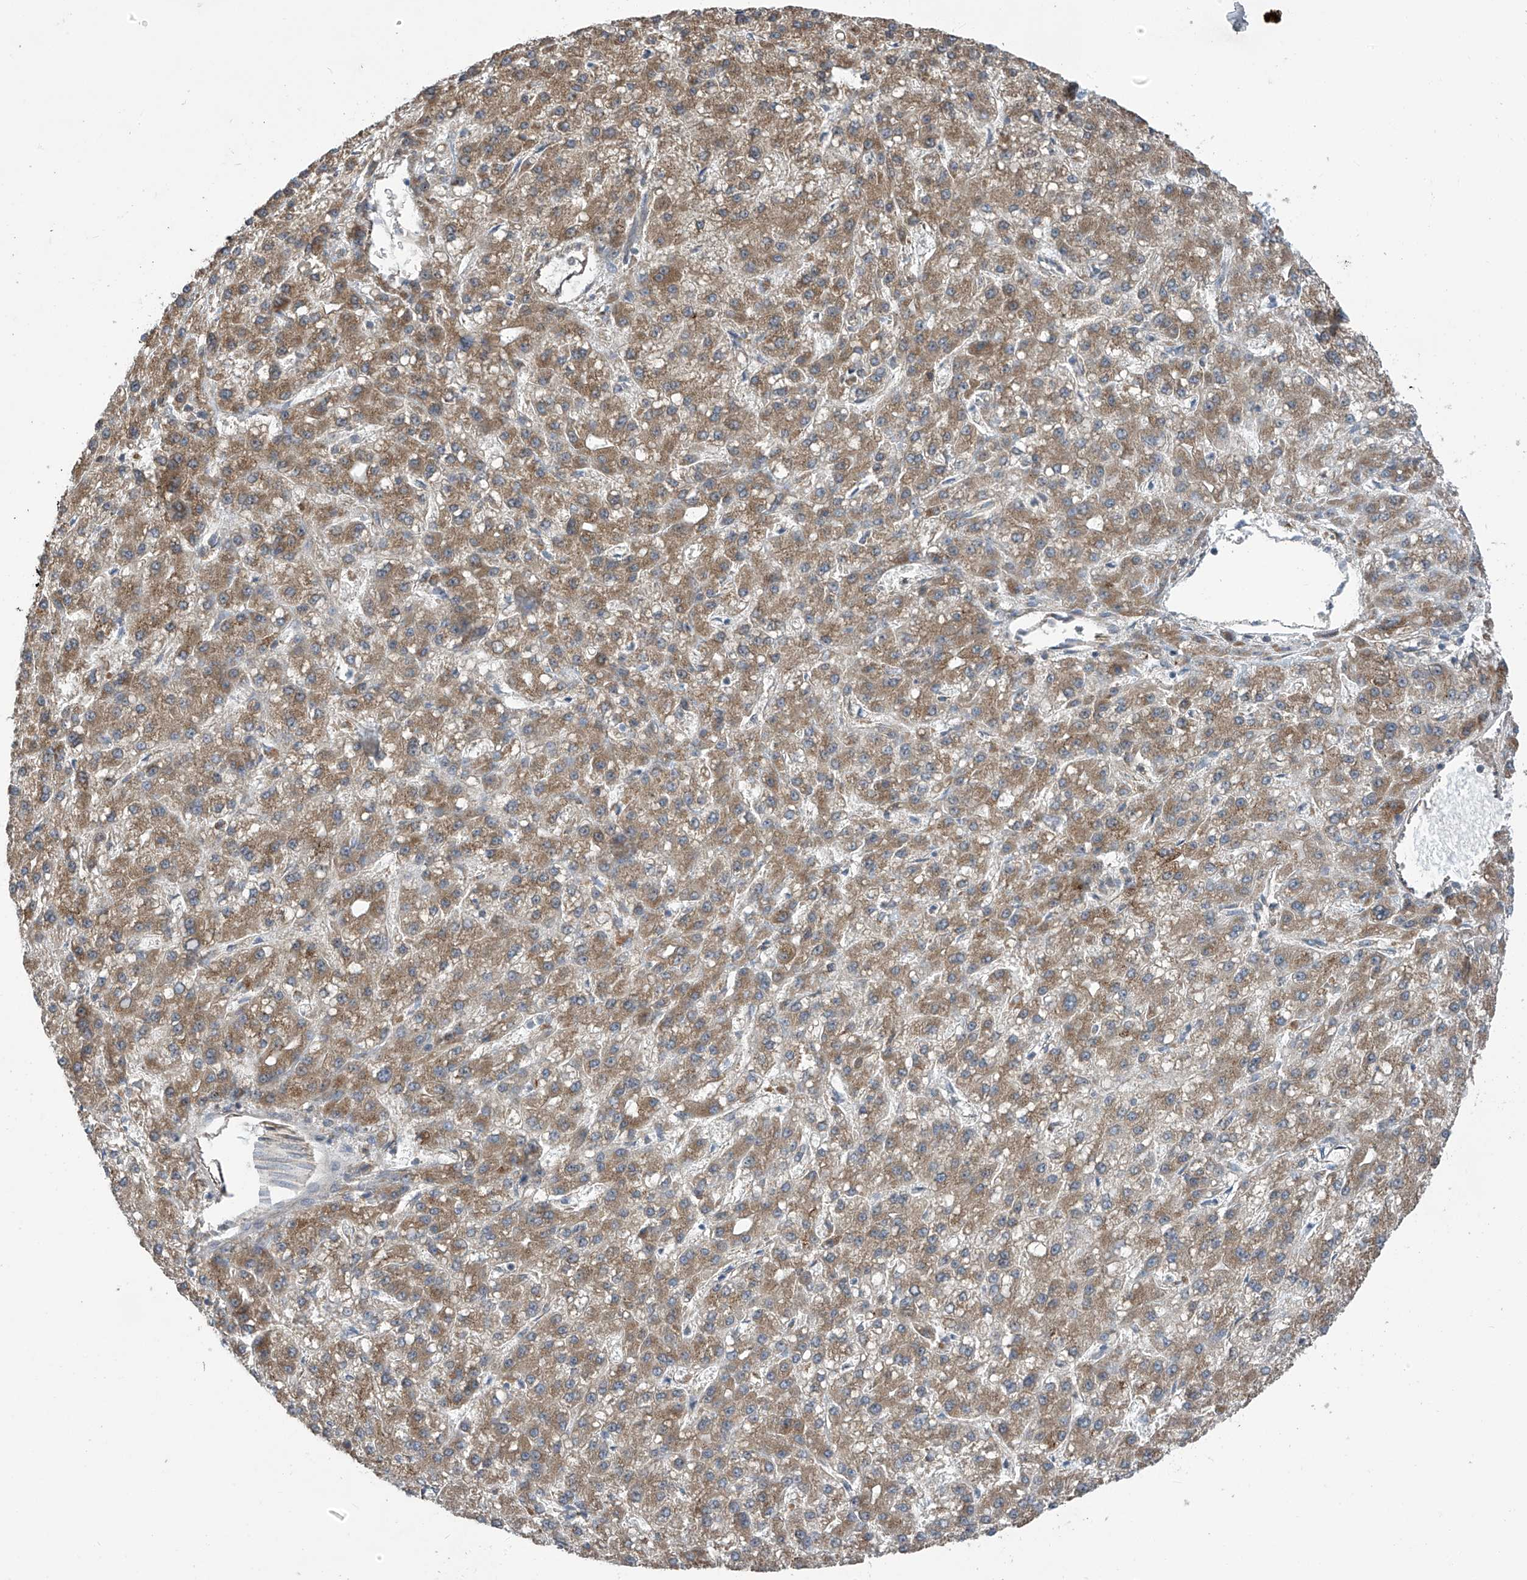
{"staining": {"intensity": "moderate", "quantity": ">75%", "location": "cytoplasmic/membranous"}, "tissue": "liver cancer", "cell_type": "Tumor cells", "image_type": "cancer", "snomed": [{"axis": "morphology", "description": "Carcinoma, Hepatocellular, NOS"}, {"axis": "topography", "description": "Liver"}], "caption": "Immunohistochemistry of liver cancer shows medium levels of moderate cytoplasmic/membranous expression in about >75% of tumor cells.", "gene": "PNPT1", "patient": {"sex": "male", "age": 67}}